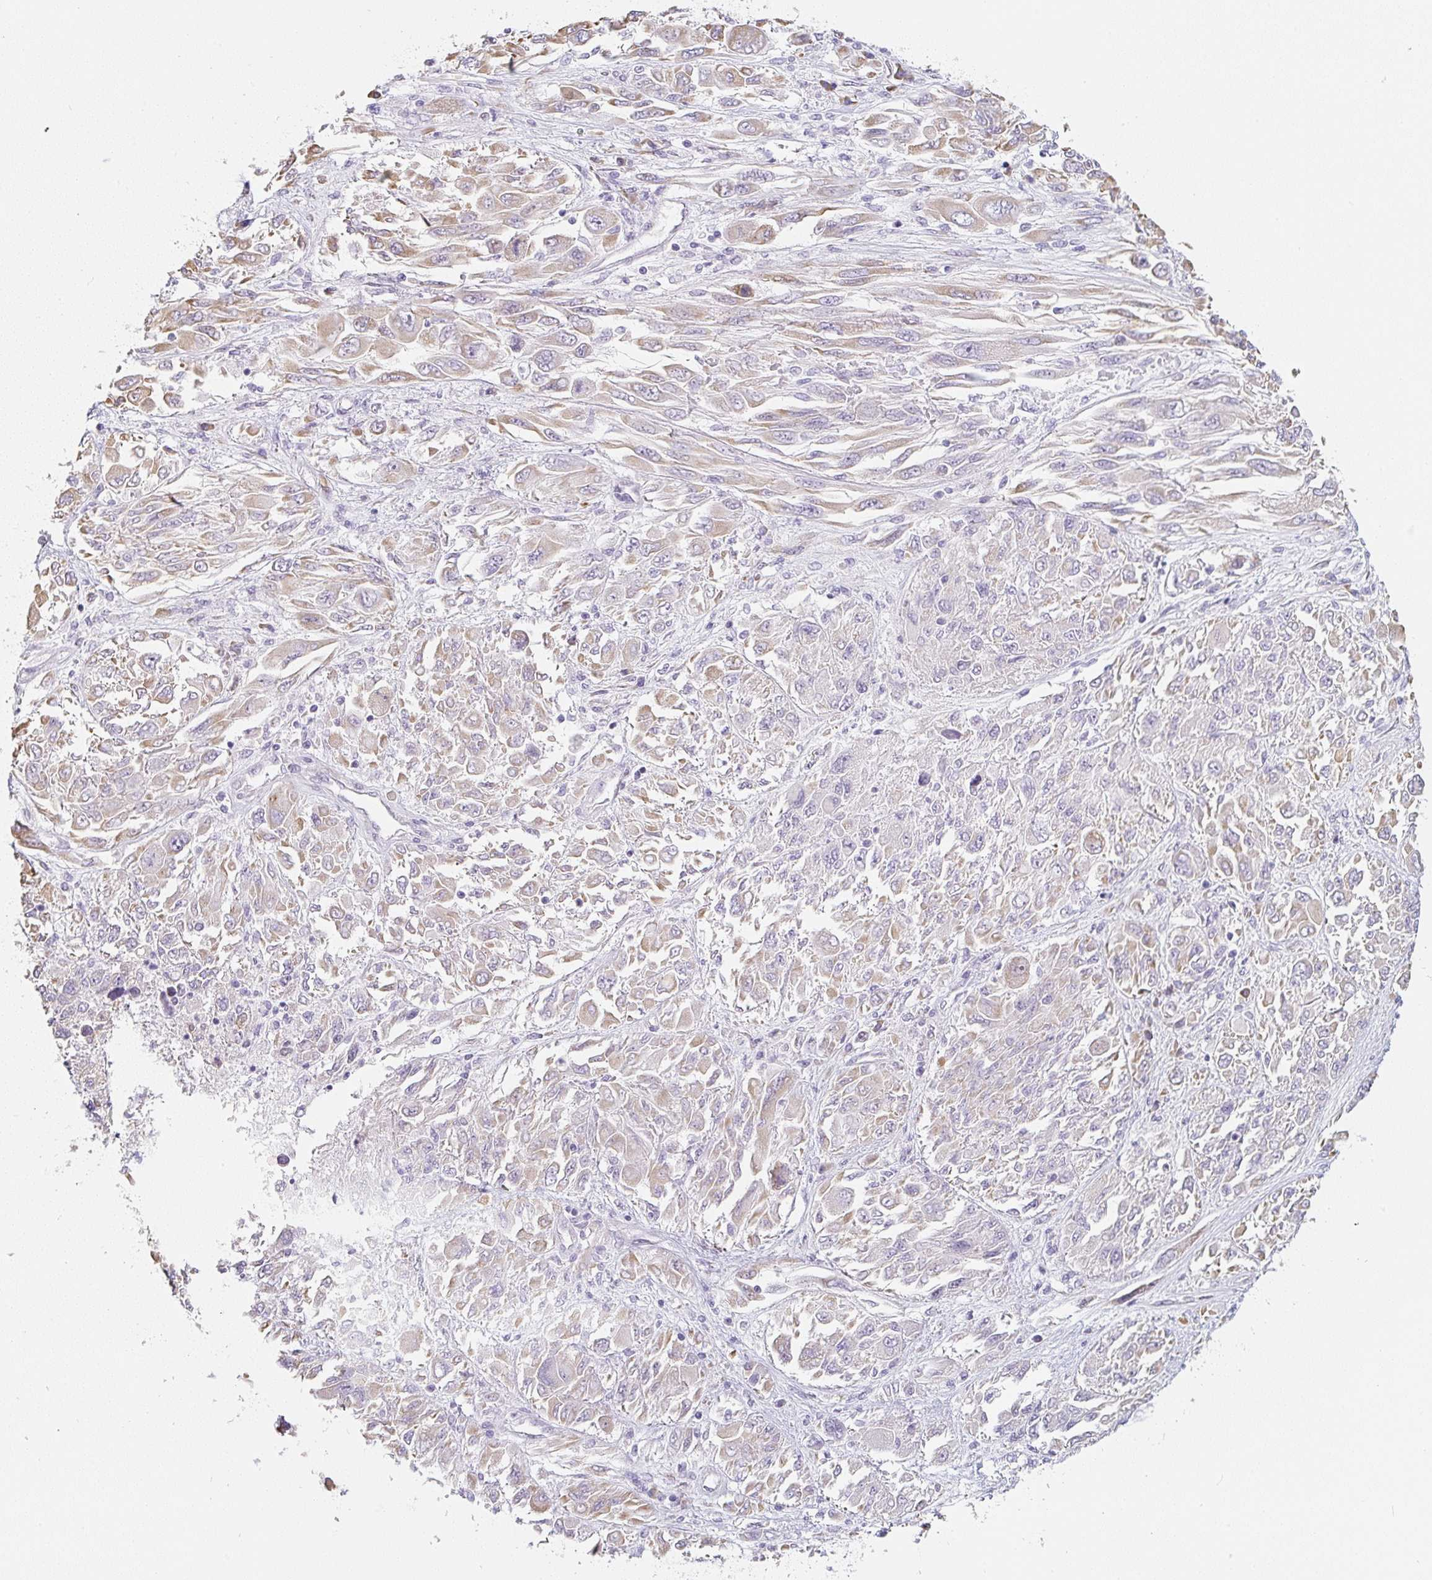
{"staining": {"intensity": "moderate", "quantity": ">75%", "location": "cytoplasmic/membranous"}, "tissue": "melanoma", "cell_type": "Tumor cells", "image_type": "cancer", "snomed": [{"axis": "morphology", "description": "Malignant melanoma, NOS"}, {"axis": "topography", "description": "Skin"}], "caption": "Melanoma stained with a brown dye exhibits moderate cytoplasmic/membranous positive positivity in about >75% of tumor cells.", "gene": "PWWP3B", "patient": {"sex": "female", "age": 91}}